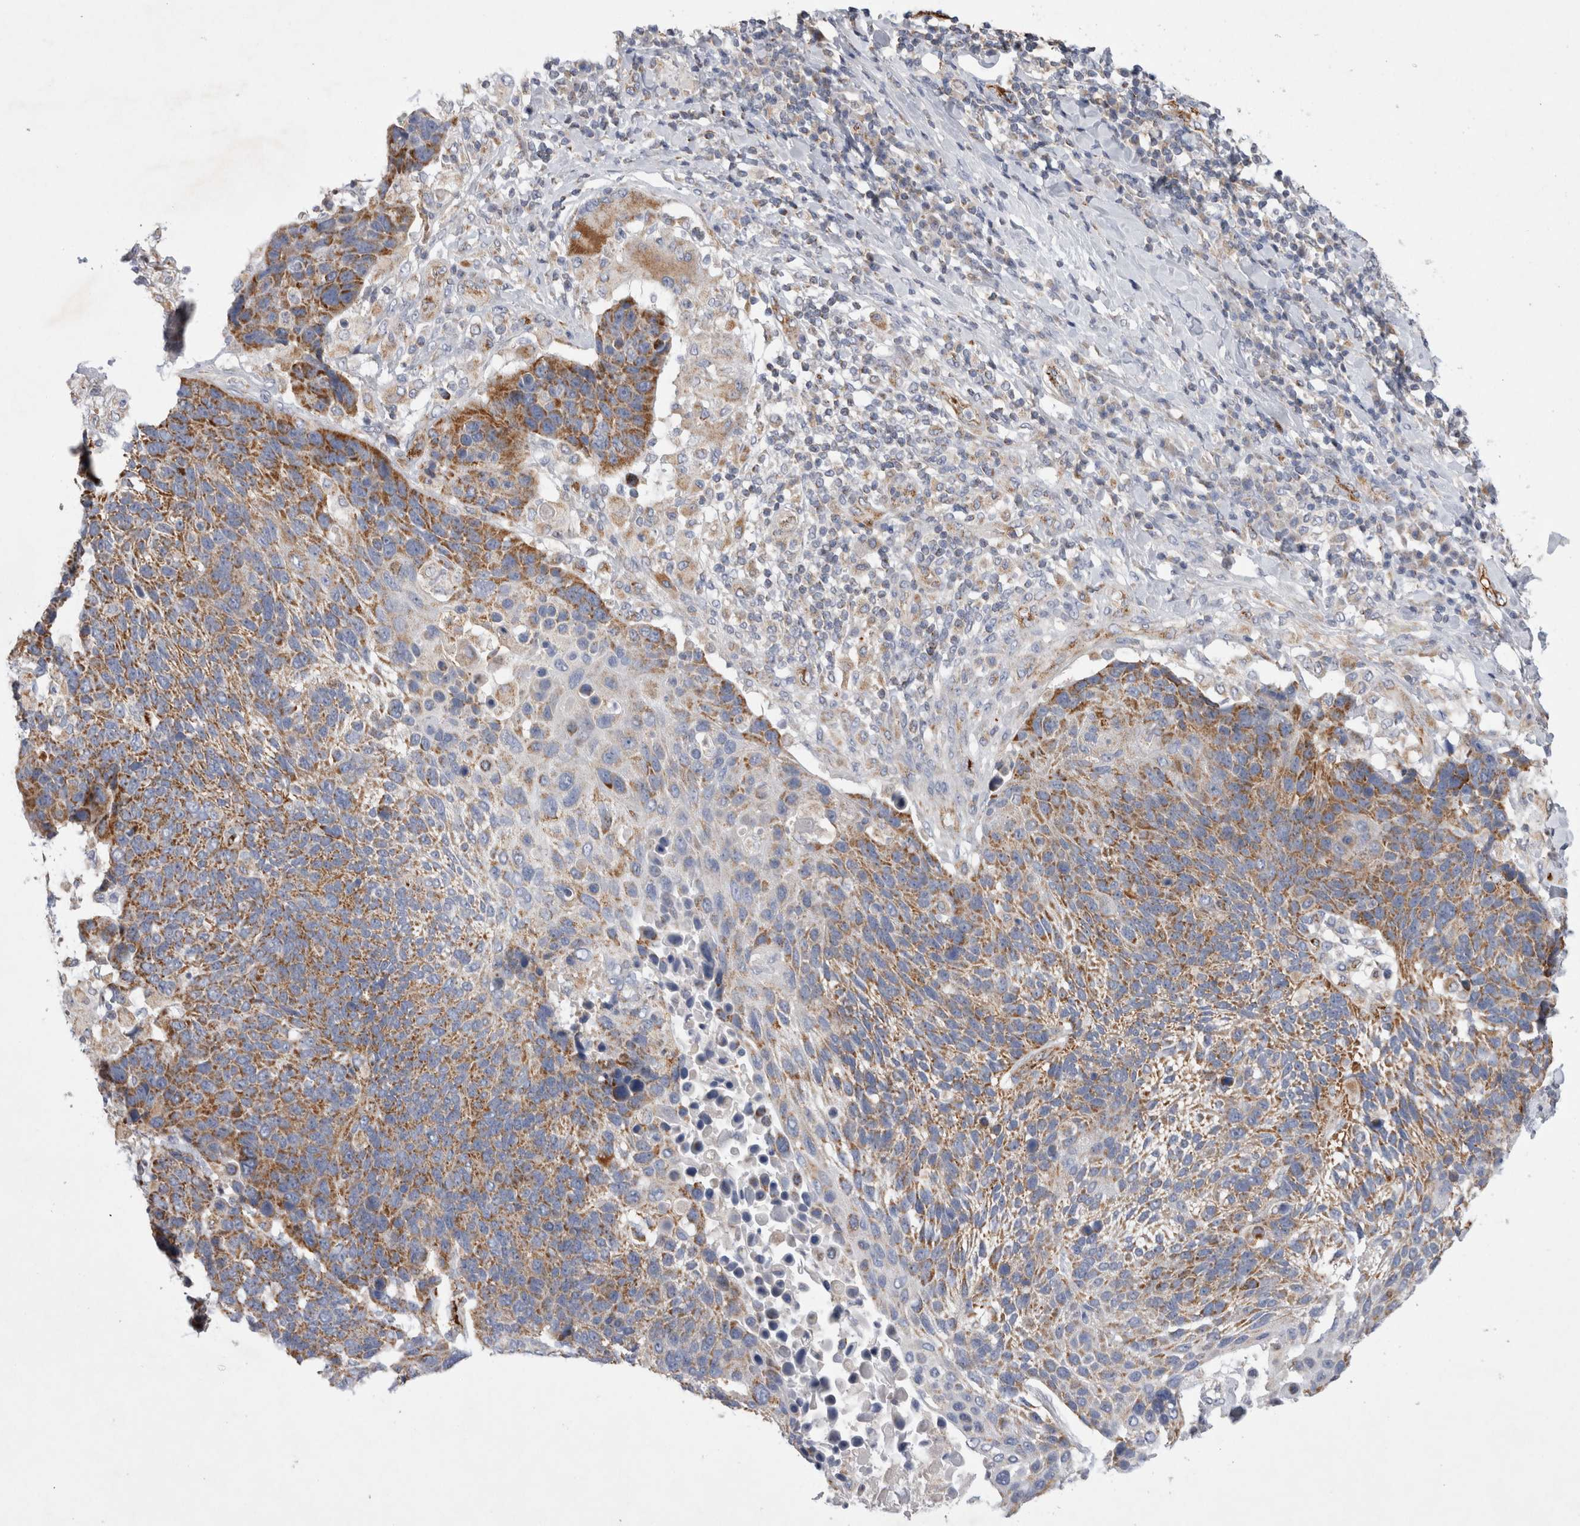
{"staining": {"intensity": "moderate", "quantity": ">75%", "location": "cytoplasmic/membranous"}, "tissue": "lung cancer", "cell_type": "Tumor cells", "image_type": "cancer", "snomed": [{"axis": "morphology", "description": "Squamous cell carcinoma, NOS"}, {"axis": "topography", "description": "Lung"}], "caption": "This is a photomicrograph of IHC staining of lung cancer (squamous cell carcinoma), which shows moderate positivity in the cytoplasmic/membranous of tumor cells.", "gene": "IARS2", "patient": {"sex": "male", "age": 66}}